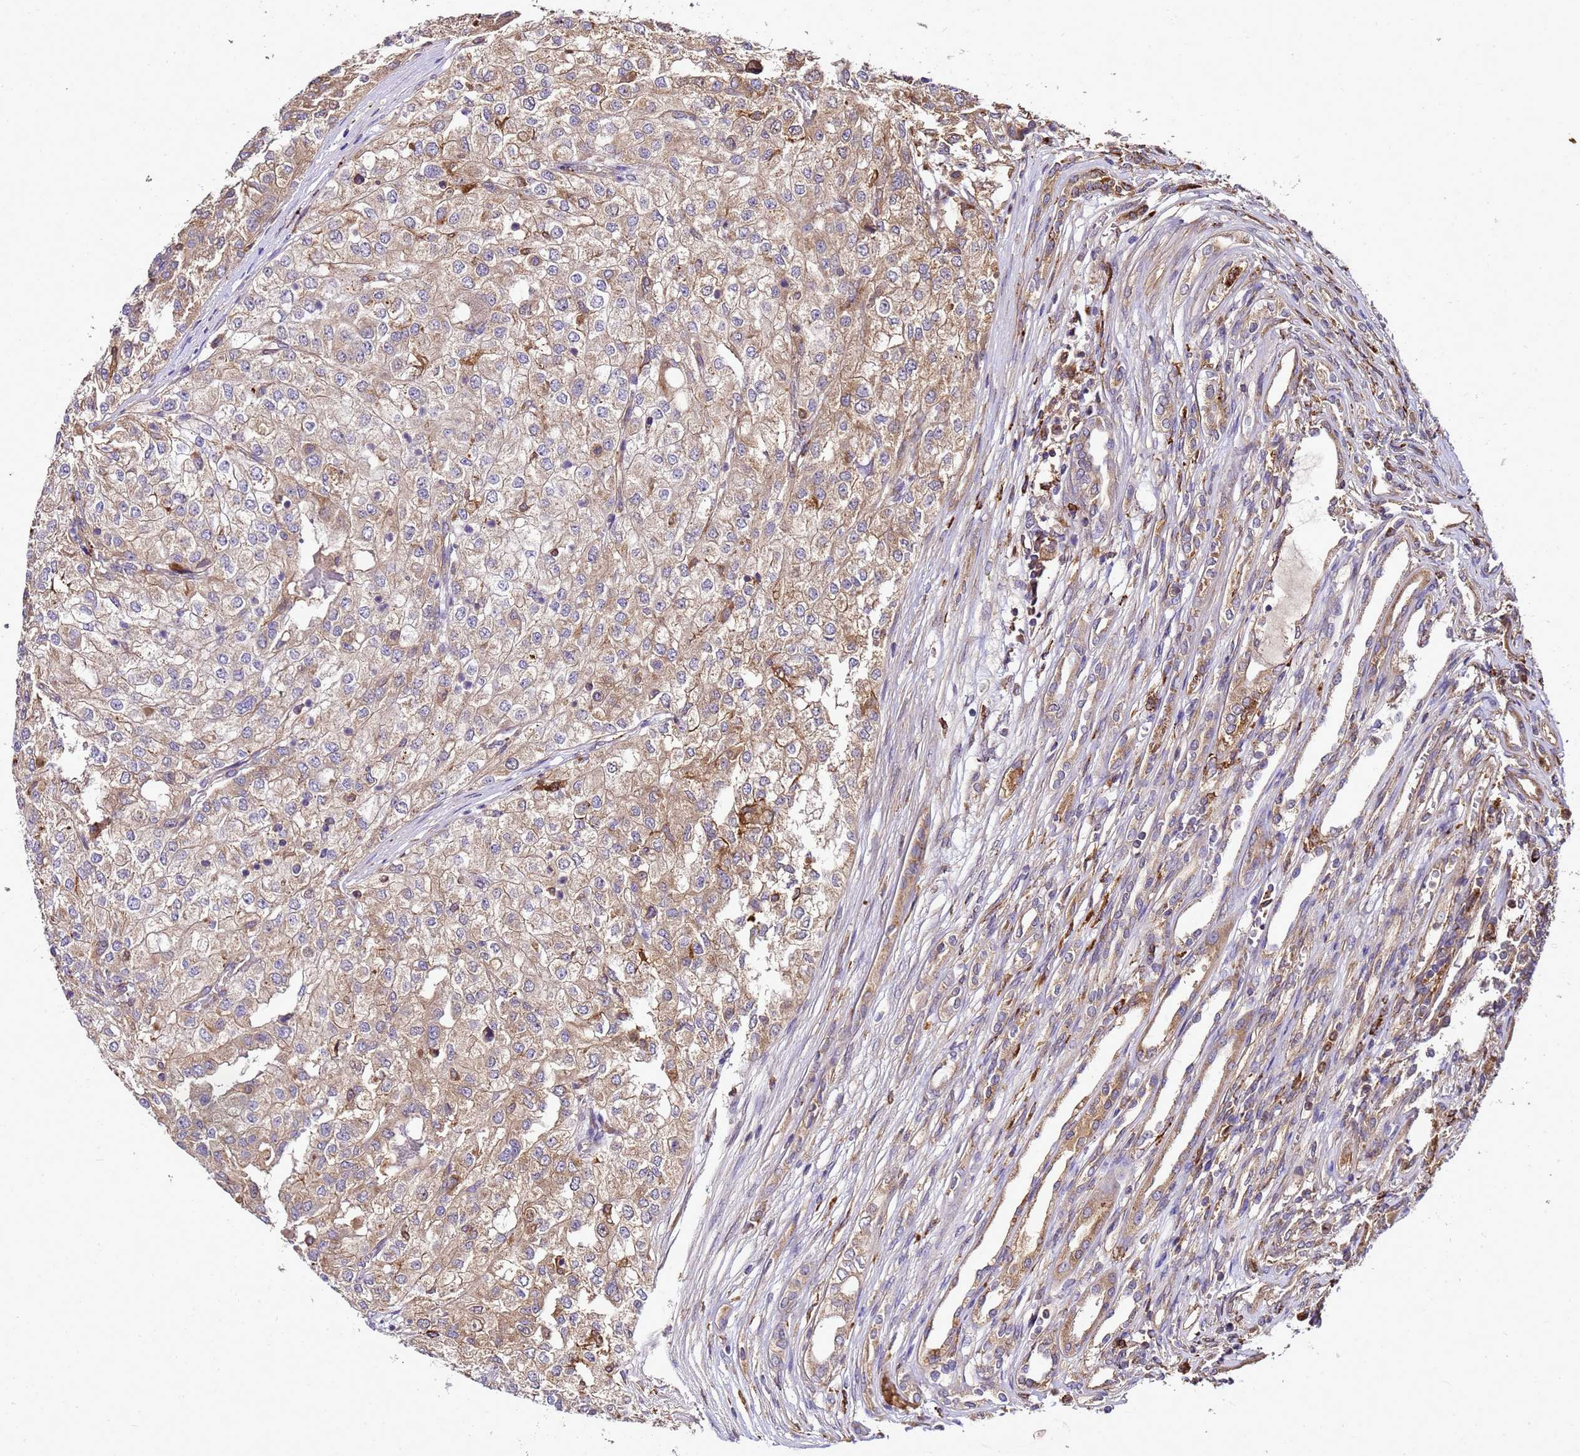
{"staining": {"intensity": "moderate", "quantity": ">75%", "location": "cytoplasmic/membranous"}, "tissue": "renal cancer", "cell_type": "Tumor cells", "image_type": "cancer", "snomed": [{"axis": "morphology", "description": "Adenocarcinoma, NOS"}, {"axis": "topography", "description": "Kidney"}], "caption": "Human renal cancer (adenocarcinoma) stained with a brown dye demonstrates moderate cytoplasmic/membranous positive positivity in about >75% of tumor cells.", "gene": "TRABD", "patient": {"sex": "female", "age": 54}}